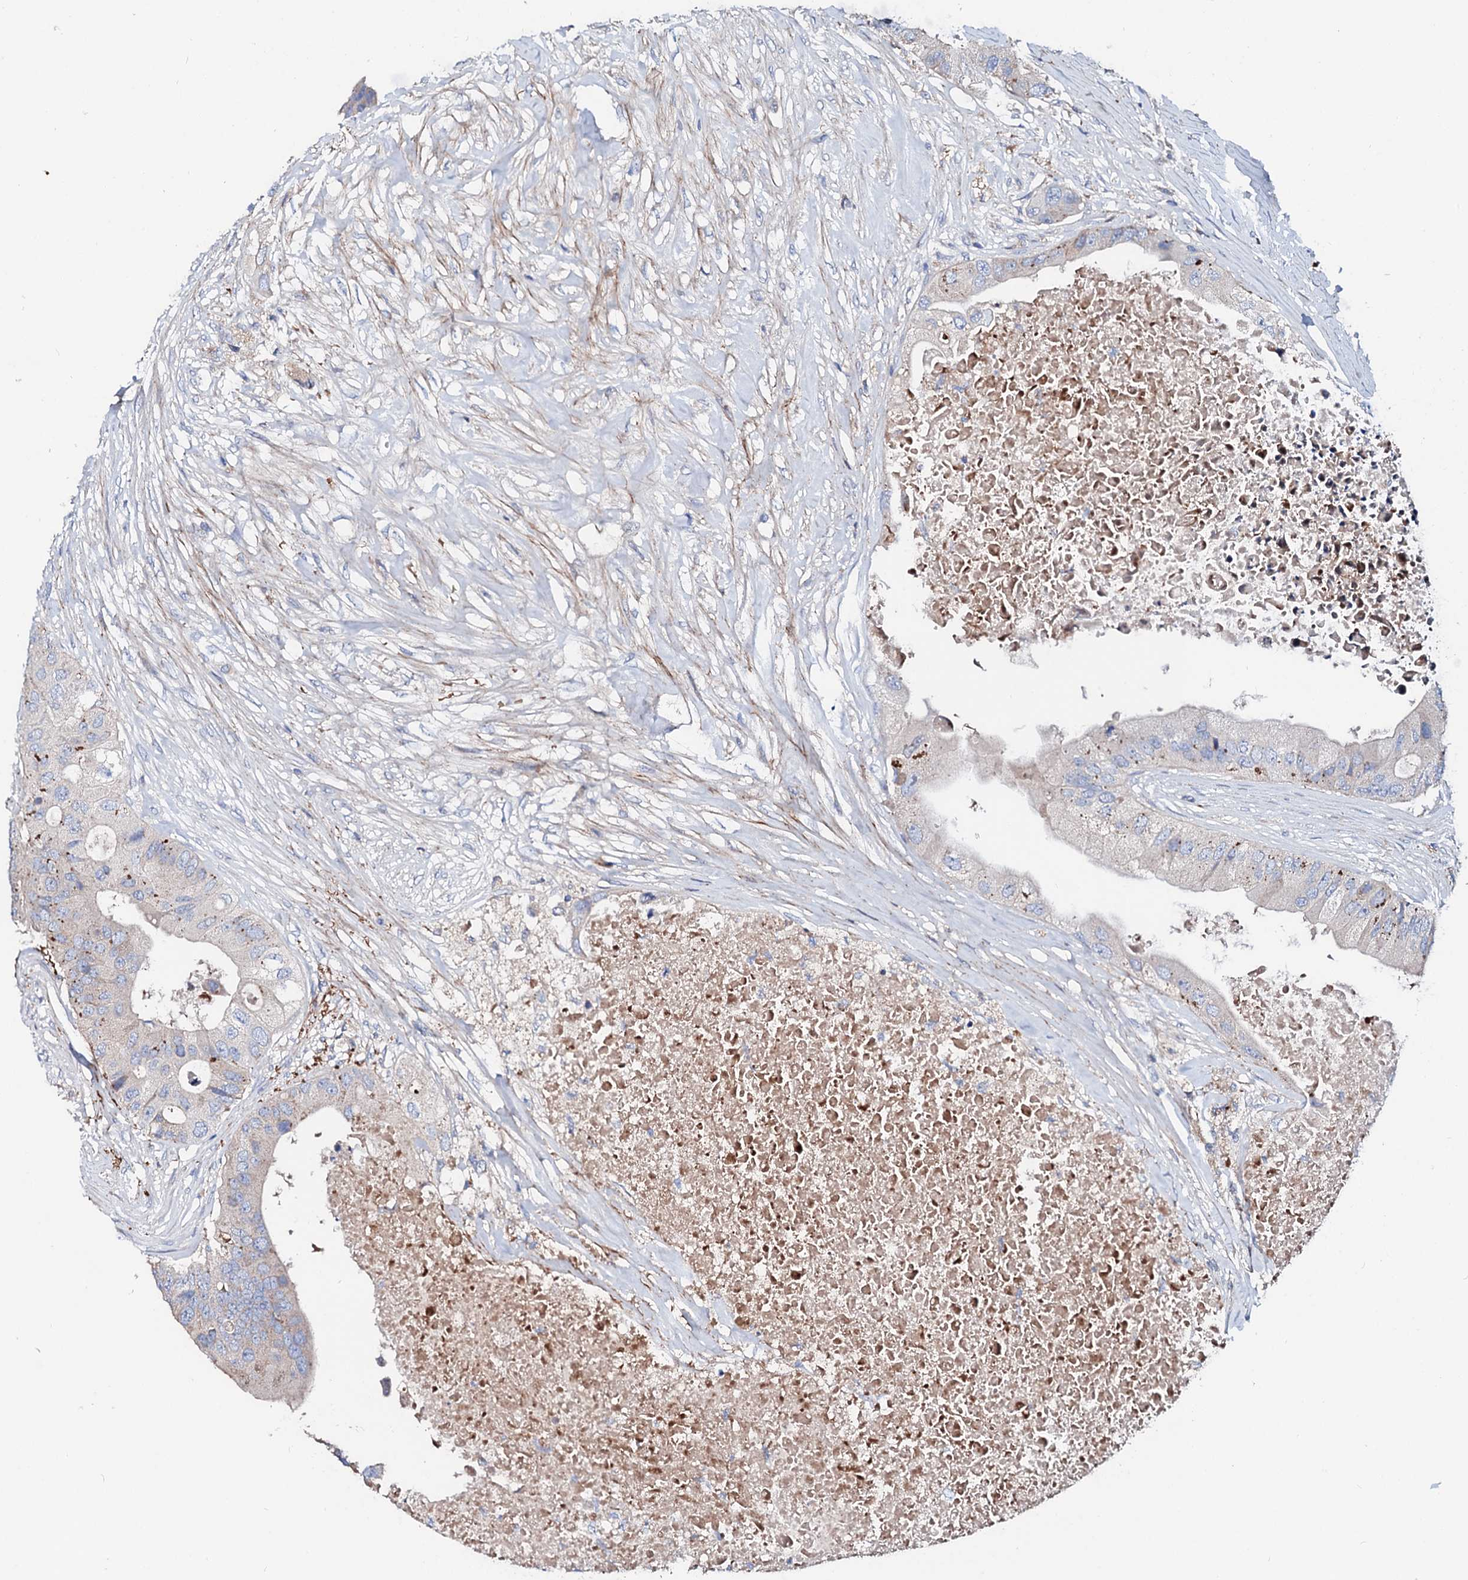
{"staining": {"intensity": "negative", "quantity": "none", "location": "none"}, "tissue": "colorectal cancer", "cell_type": "Tumor cells", "image_type": "cancer", "snomed": [{"axis": "morphology", "description": "Adenocarcinoma, NOS"}, {"axis": "topography", "description": "Colon"}], "caption": "Tumor cells show no significant protein expression in colorectal cancer (adenocarcinoma).", "gene": "SLC10A7", "patient": {"sex": "male", "age": 71}}